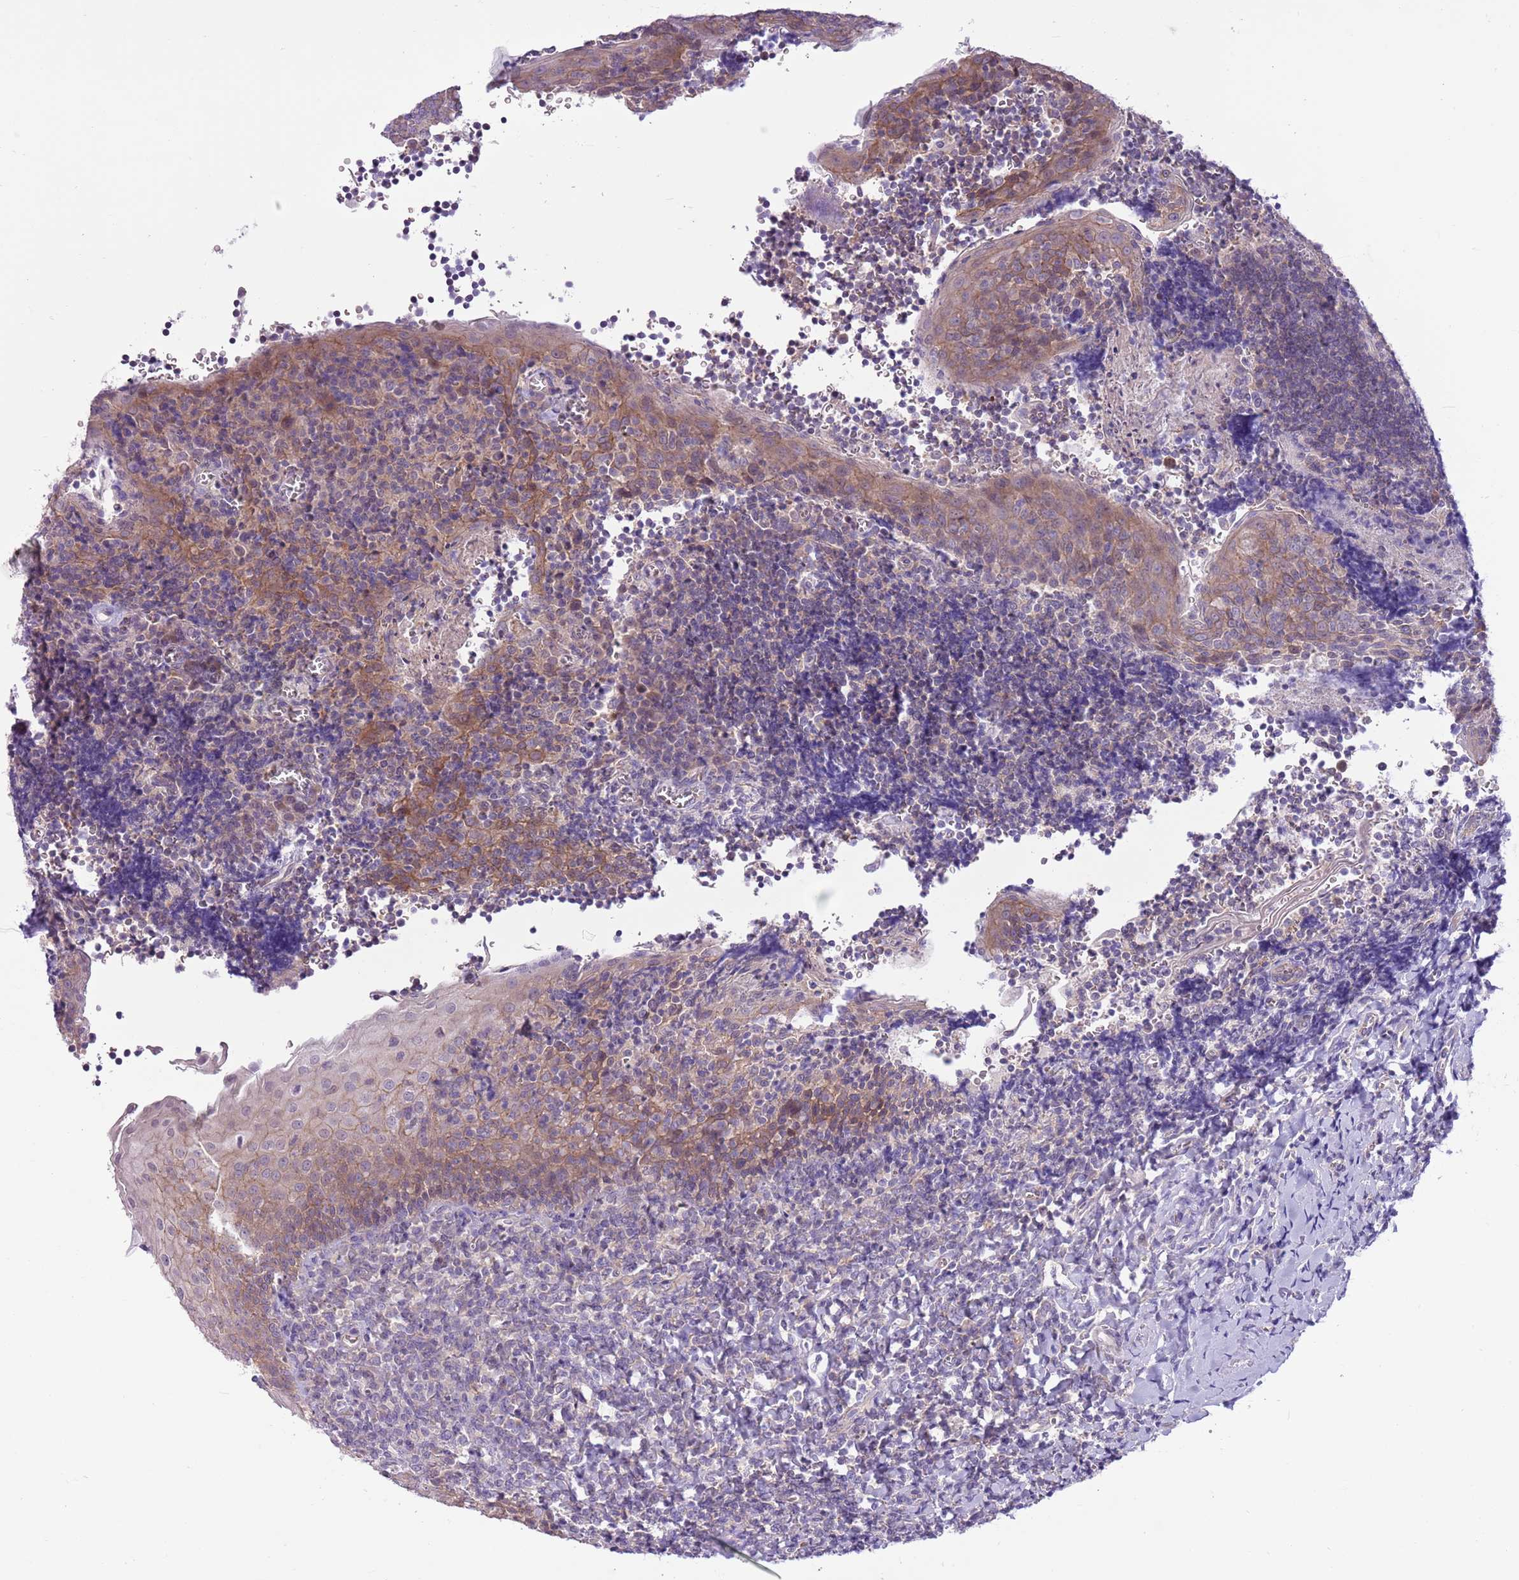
{"staining": {"intensity": "negative", "quantity": "none", "location": "none"}, "tissue": "tonsil", "cell_type": "Germinal center cells", "image_type": "normal", "snomed": [{"axis": "morphology", "description": "Normal tissue, NOS"}, {"axis": "topography", "description": "Tonsil"}], "caption": "This photomicrograph is of benign tonsil stained with IHC to label a protein in brown with the nuclei are counter-stained blue. There is no staining in germinal center cells. (DAB IHC, high magnification).", "gene": "PARP8", "patient": {"sex": "male", "age": 27}}